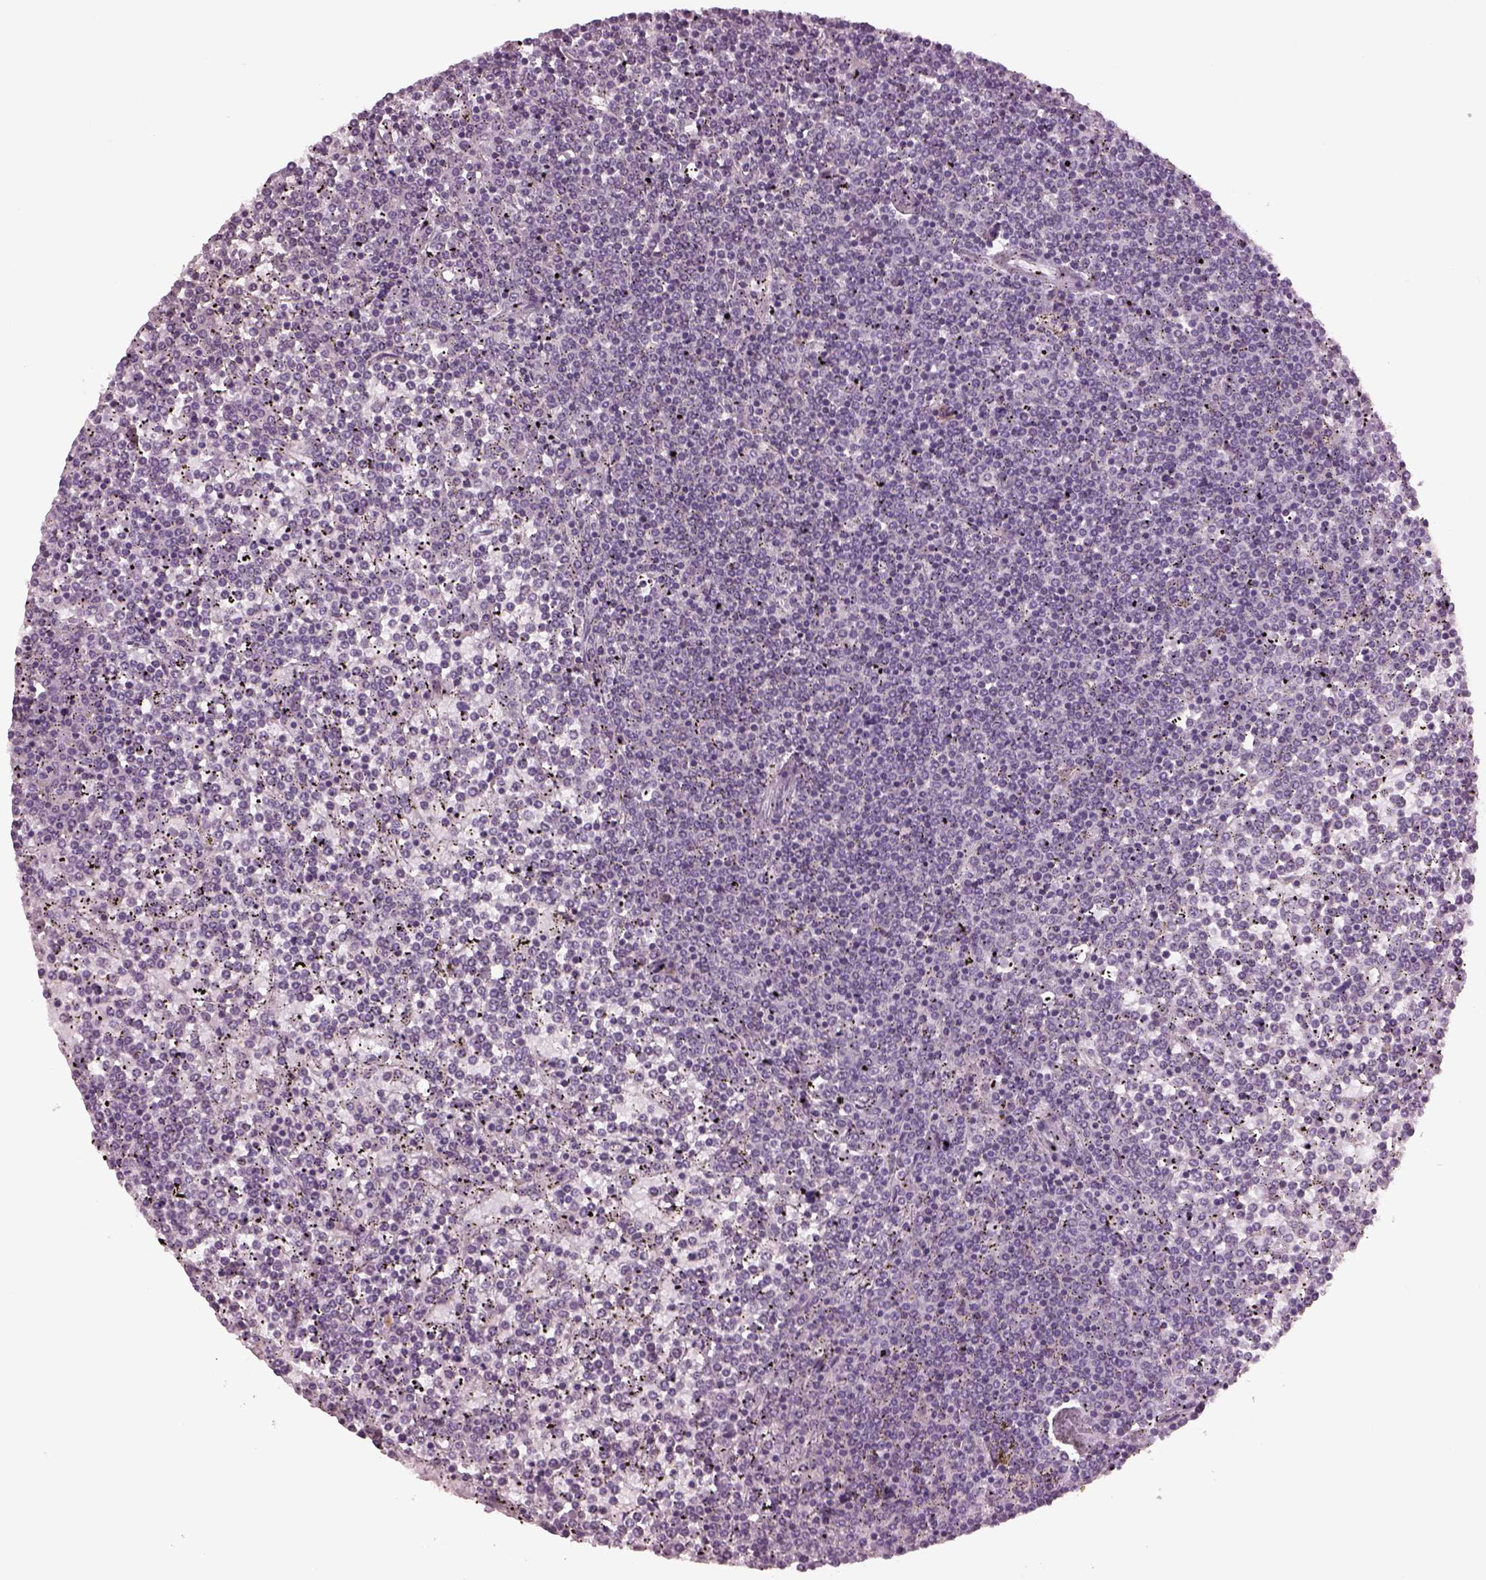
{"staining": {"intensity": "negative", "quantity": "none", "location": "none"}, "tissue": "lymphoma", "cell_type": "Tumor cells", "image_type": "cancer", "snomed": [{"axis": "morphology", "description": "Malignant lymphoma, non-Hodgkin's type, Low grade"}, {"axis": "topography", "description": "Spleen"}], "caption": "Immunohistochemistry (IHC) photomicrograph of neoplastic tissue: lymphoma stained with DAB demonstrates no significant protein expression in tumor cells. Nuclei are stained in blue.", "gene": "CYLC1", "patient": {"sex": "female", "age": 19}}